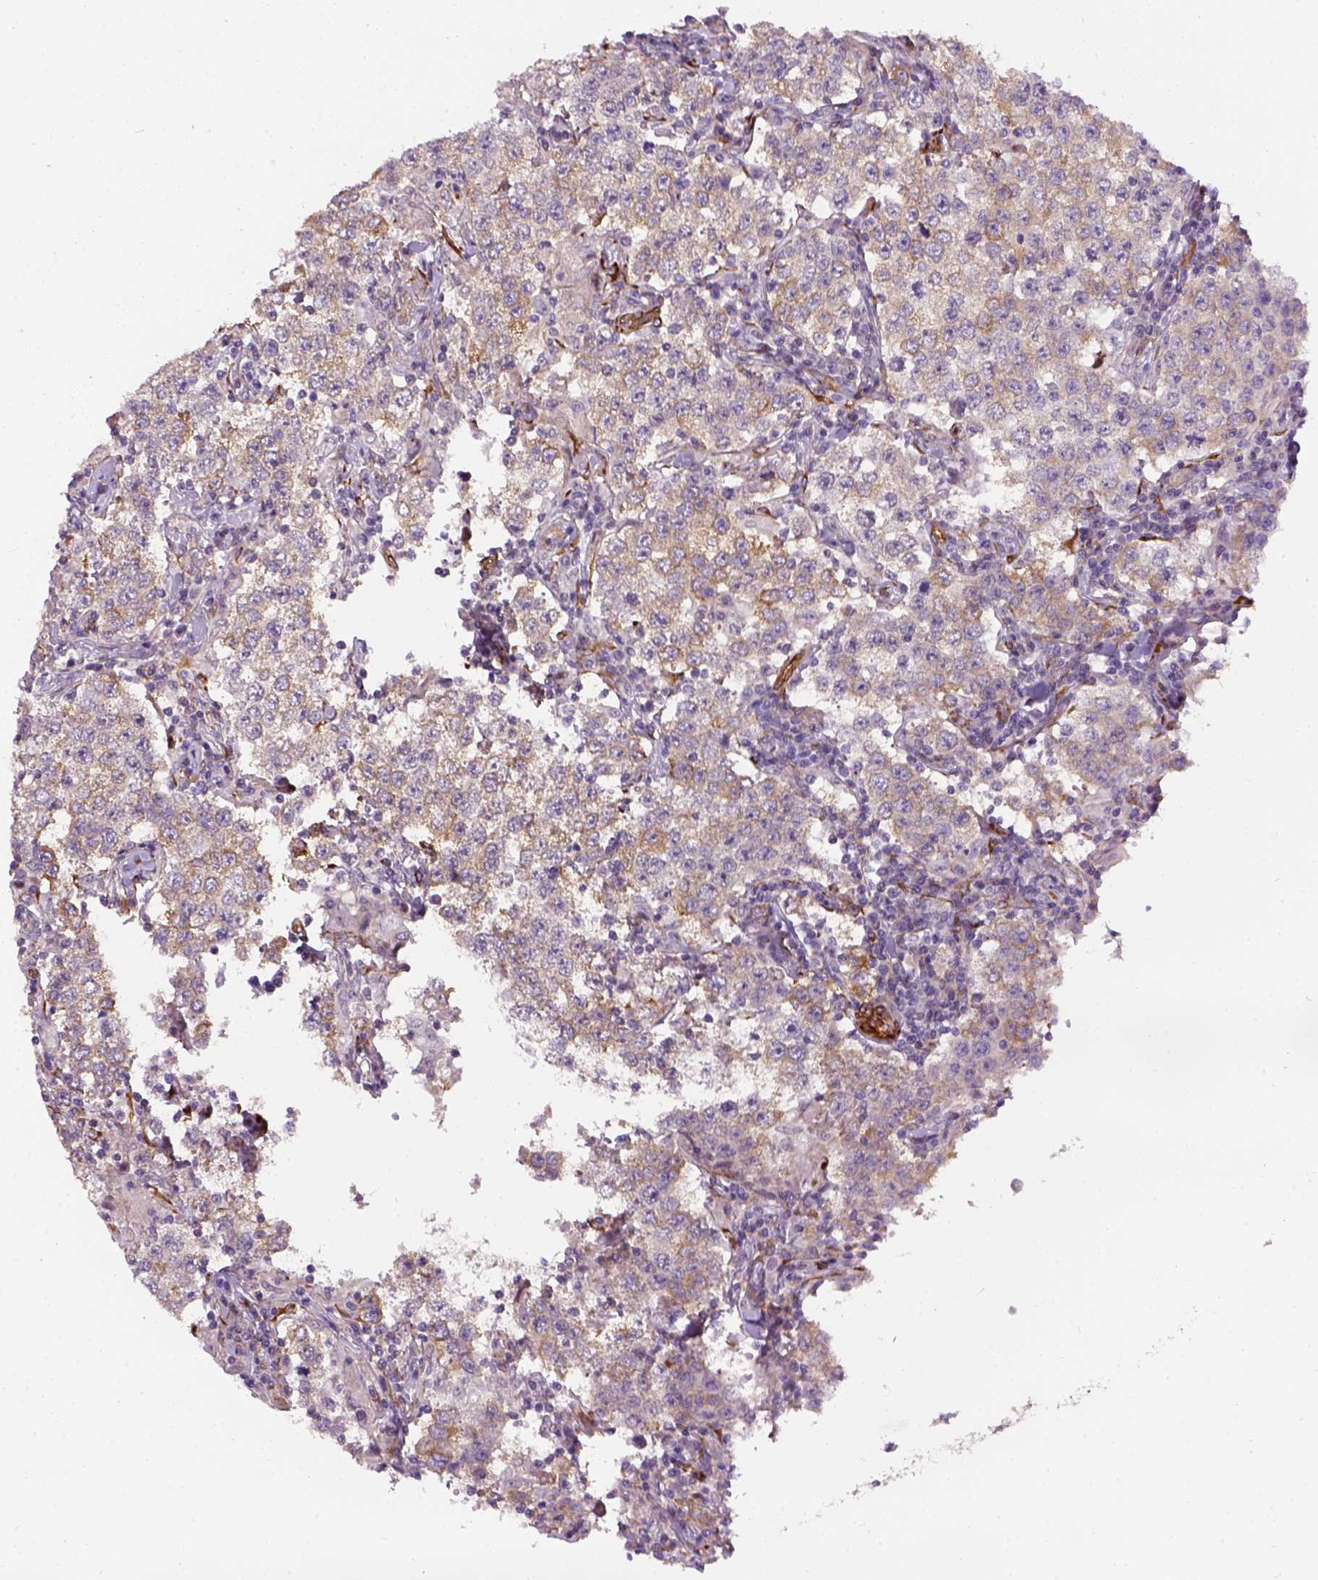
{"staining": {"intensity": "moderate", "quantity": "25%-75%", "location": "cytoplasmic/membranous"}, "tissue": "testis cancer", "cell_type": "Tumor cells", "image_type": "cancer", "snomed": [{"axis": "morphology", "description": "Seminoma, NOS"}, {"axis": "morphology", "description": "Carcinoma, Embryonal, NOS"}, {"axis": "topography", "description": "Testis"}], "caption": "Tumor cells exhibit medium levels of moderate cytoplasmic/membranous staining in approximately 25%-75% of cells in testis seminoma.", "gene": "KAZN", "patient": {"sex": "male", "age": 41}}